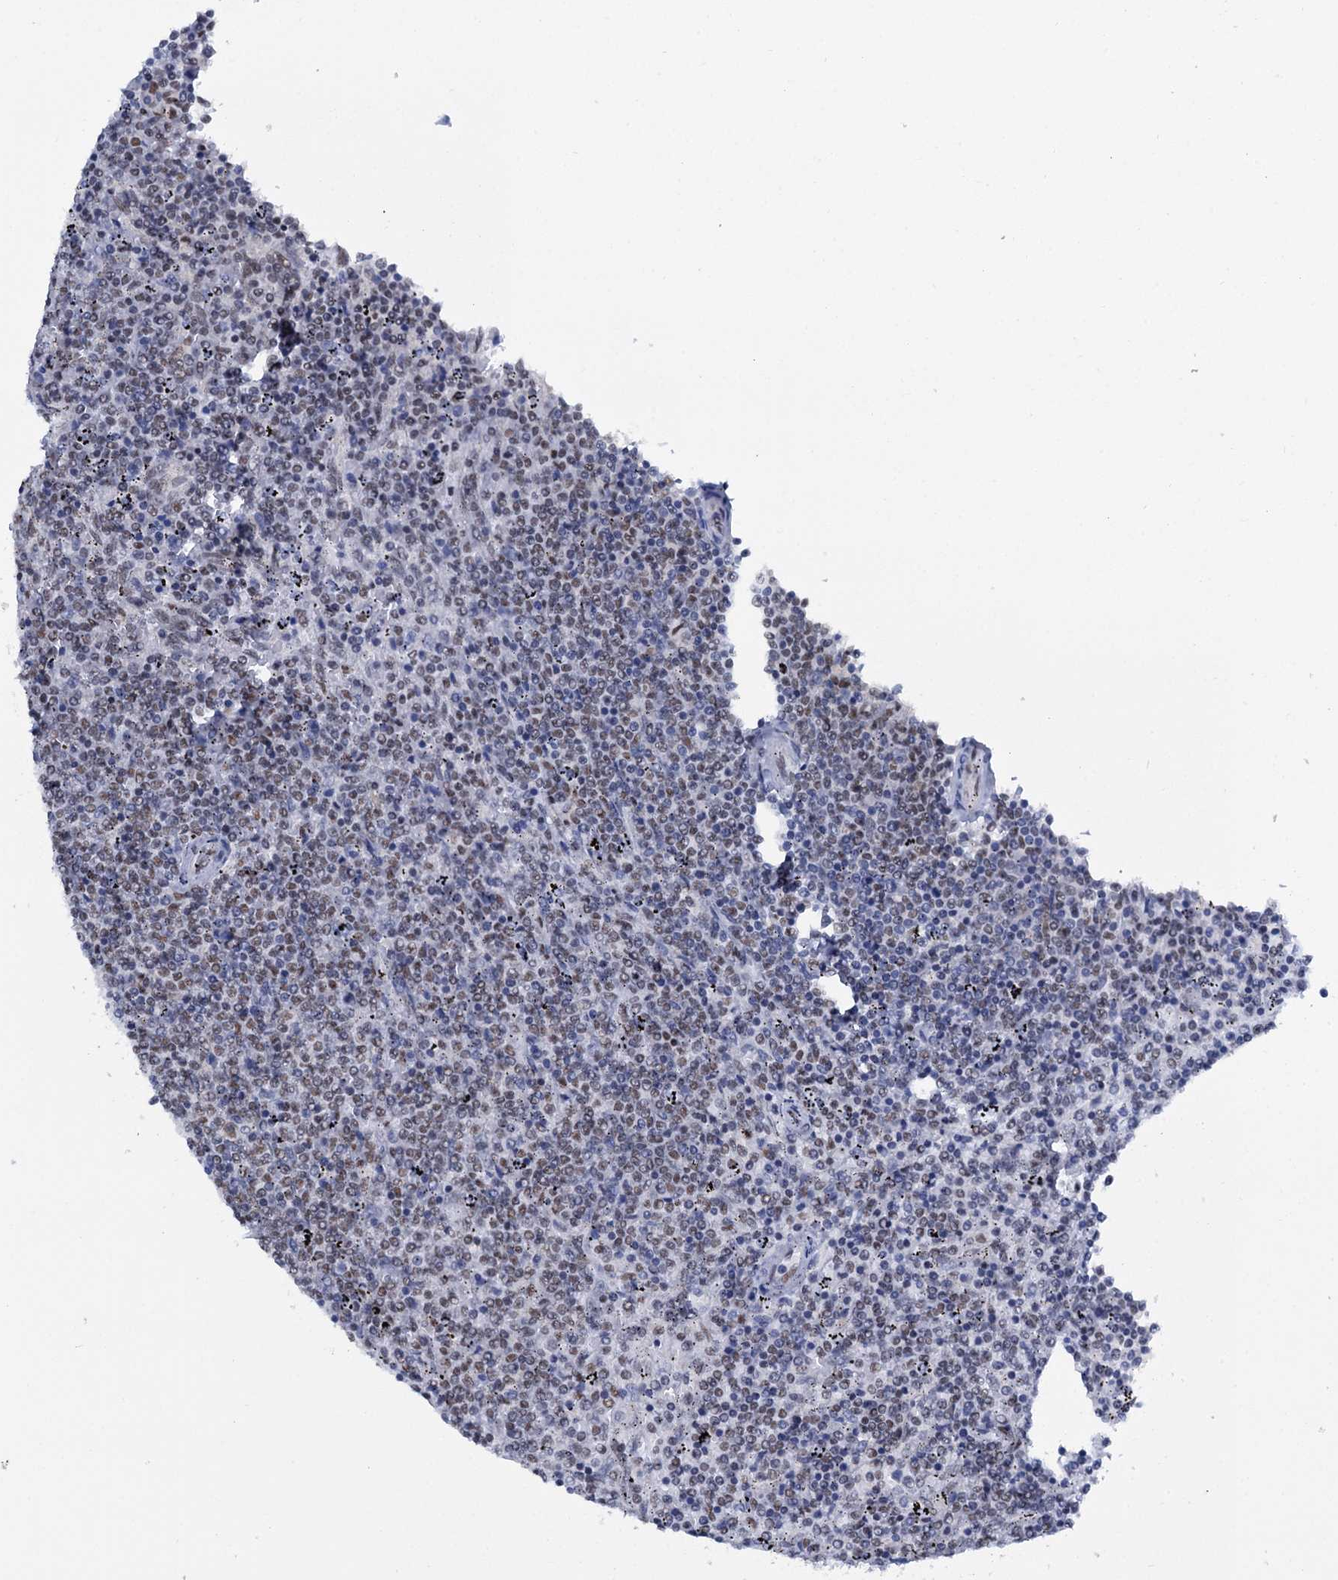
{"staining": {"intensity": "weak", "quantity": "25%-75%", "location": "nuclear"}, "tissue": "lymphoma", "cell_type": "Tumor cells", "image_type": "cancer", "snomed": [{"axis": "morphology", "description": "Malignant lymphoma, non-Hodgkin's type, Low grade"}, {"axis": "topography", "description": "Spleen"}], "caption": "Immunohistochemical staining of malignant lymphoma, non-Hodgkin's type (low-grade) exhibits low levels of weak nuclear protein staining in about 25%-75% of tumor cells. The staining was performed using DAB to visualize the protein expression in brown, while the nuclei were stained in blue with hematoxylin (Magnification: 20x).", "gene": "SREK1", "patient": {"sex": "female", "age": 50}}